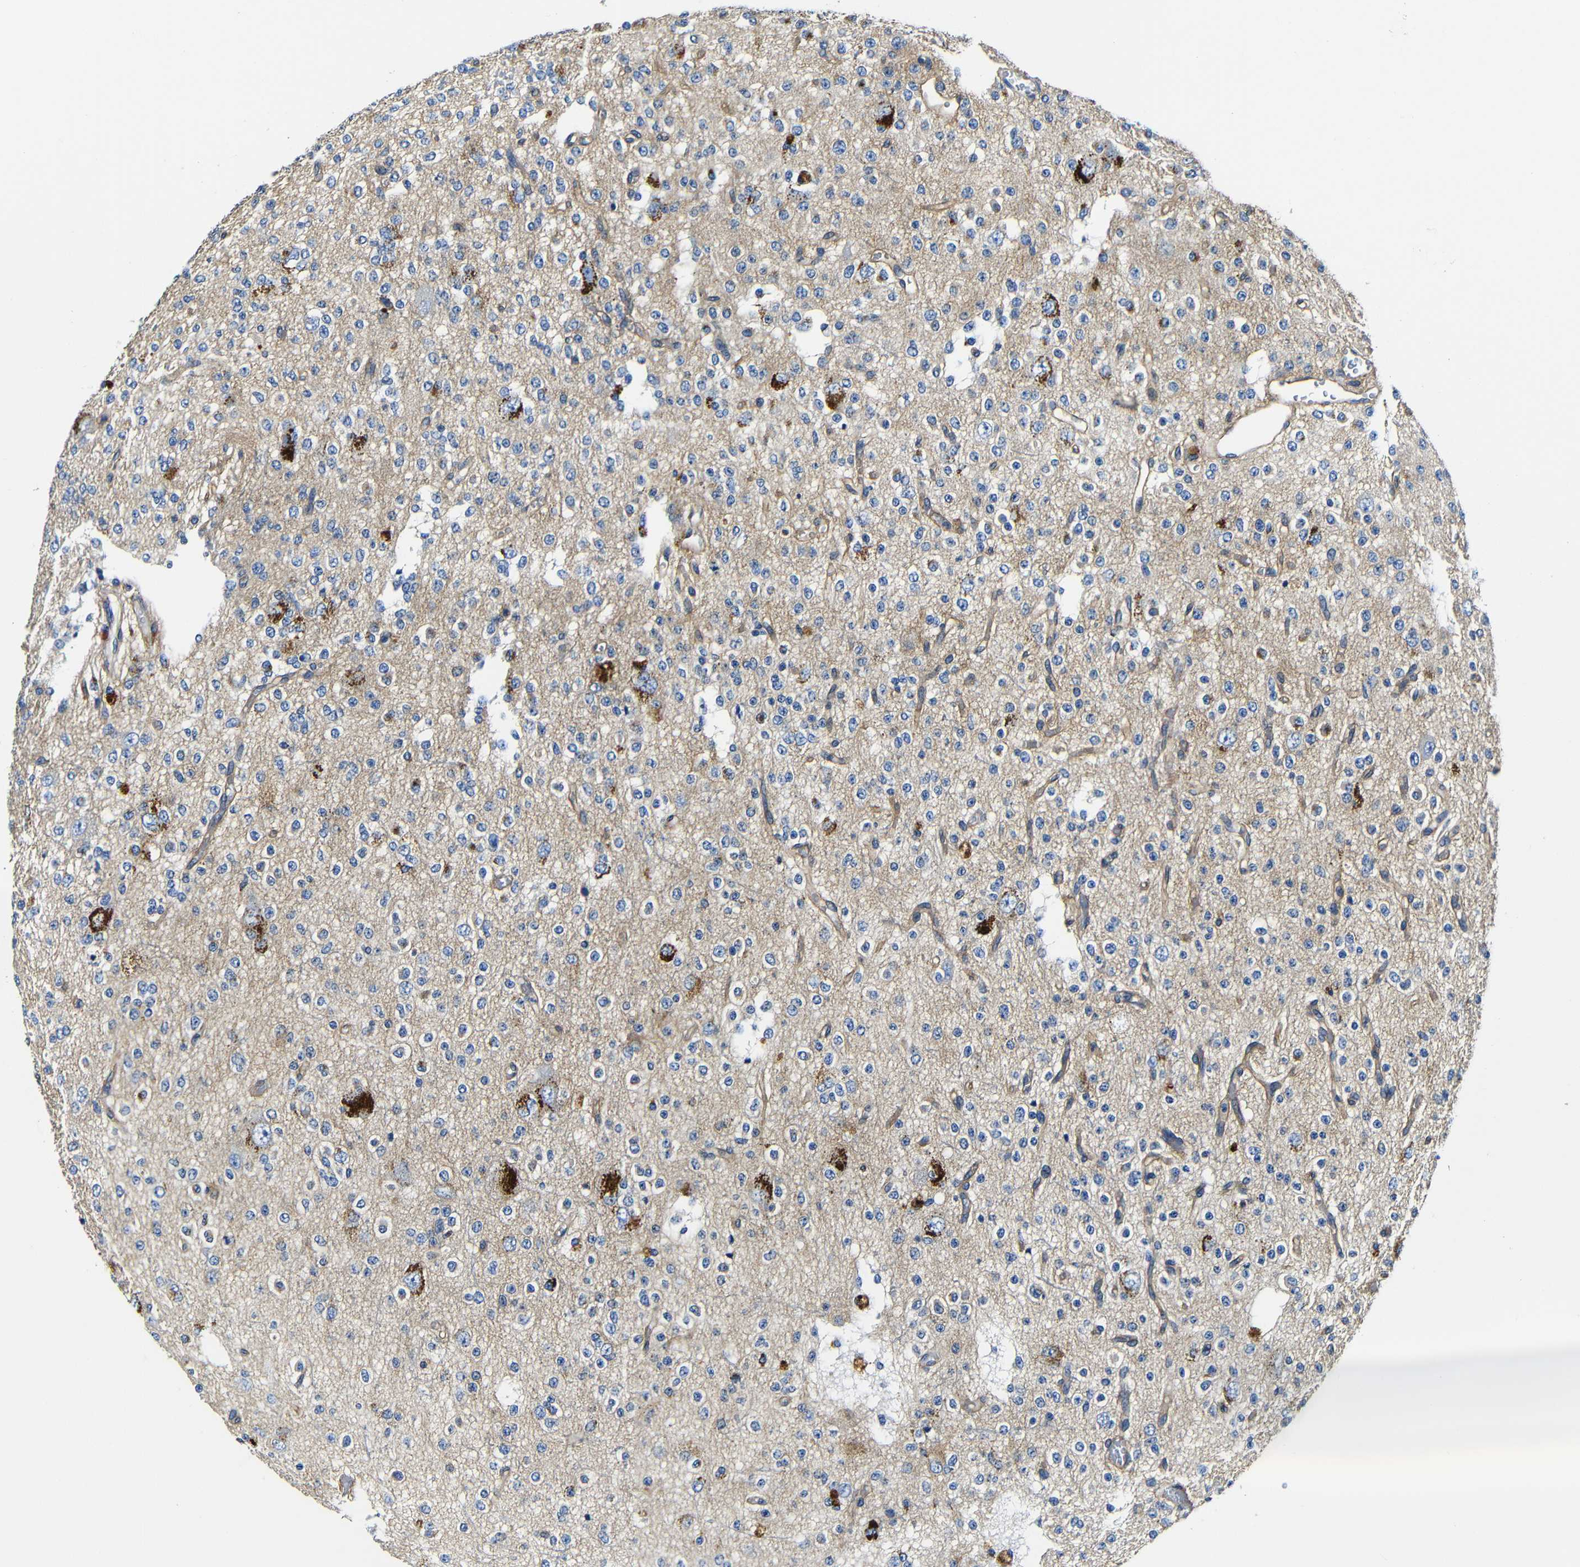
{"staining": {"intensity": "weak", "quantity": "25%-75%", "location": "cytoplasmic/membranous"}, "tissue": "glioma", "cell_type": "Tumor cells", "image_type": "cancer", "snomed": [{"axis": "morphology", "description": "Glioma, malignant, Low grade"}, {"axis": "topography", "description": "Brain"}], "caption": "Glioma tissue demonstrates weak cytoplasmic/membranous staining in approximately 25%-75% of tumor cells The staining was performed using DAB, with brown indicating positive protein expression. Nuclei are stained blue with hematoxylin.", "gene": "GIMAP2", "patient": {"sex": "male", "age": 38}}